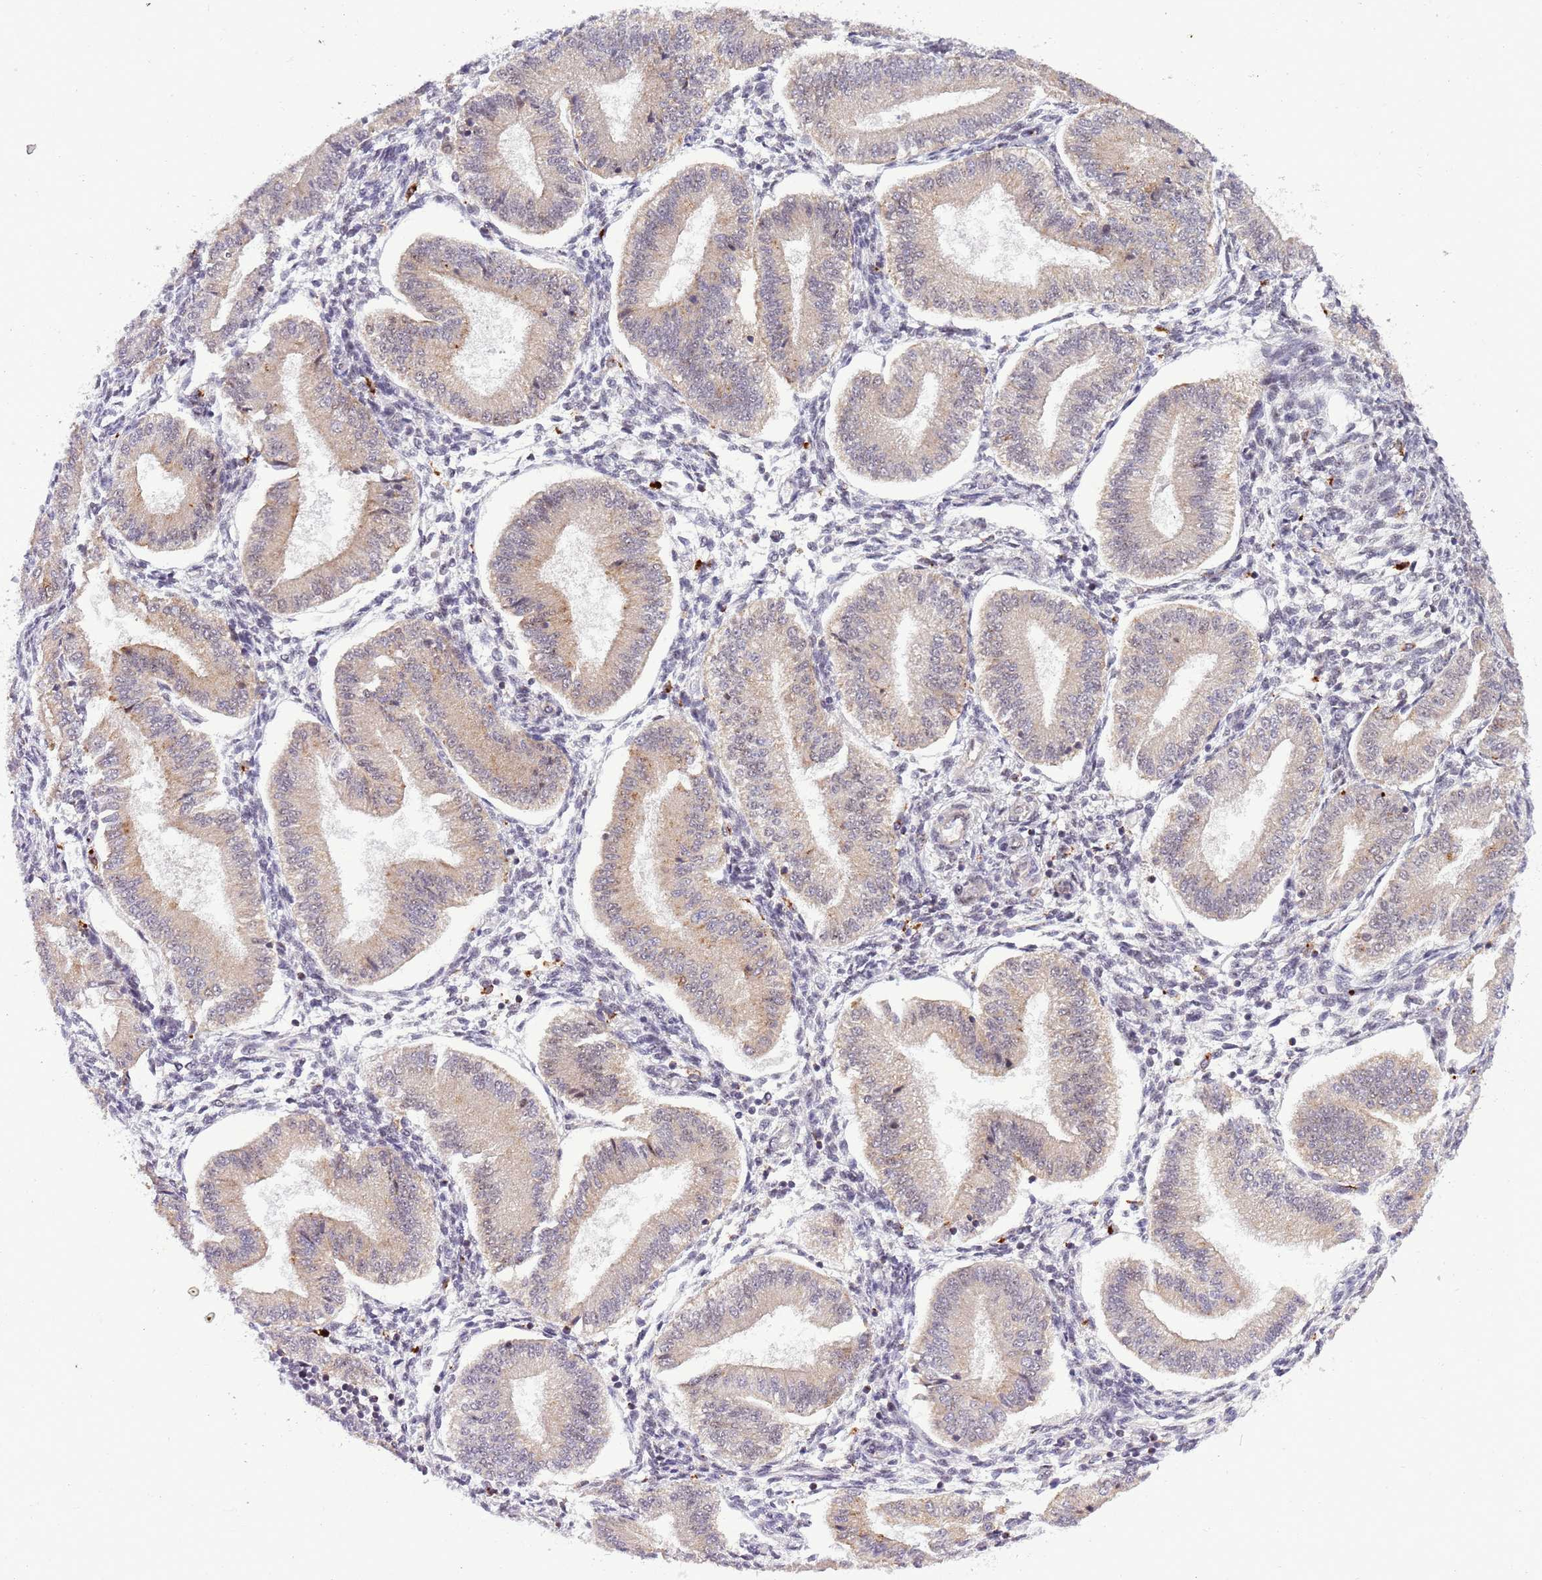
{"staining": {"intensity": "weak", "quantity": "<25%", "location": "nuclear"}, "tissue": "endometrium", "cell_type": "Cells in endometrial stroma", "image_type": "normal", "snomed": [{"axis": "morphology", "description": "Normal tissue, NOS"}, {"axis": "topography", "description": "Endometrium"}], "caption": "This is an IHC image of normal human endometrium. There is no expression in cells in endometrial stroma.", "gene": "TRIM27", "patient": {"sex": "female", "age": 39}}